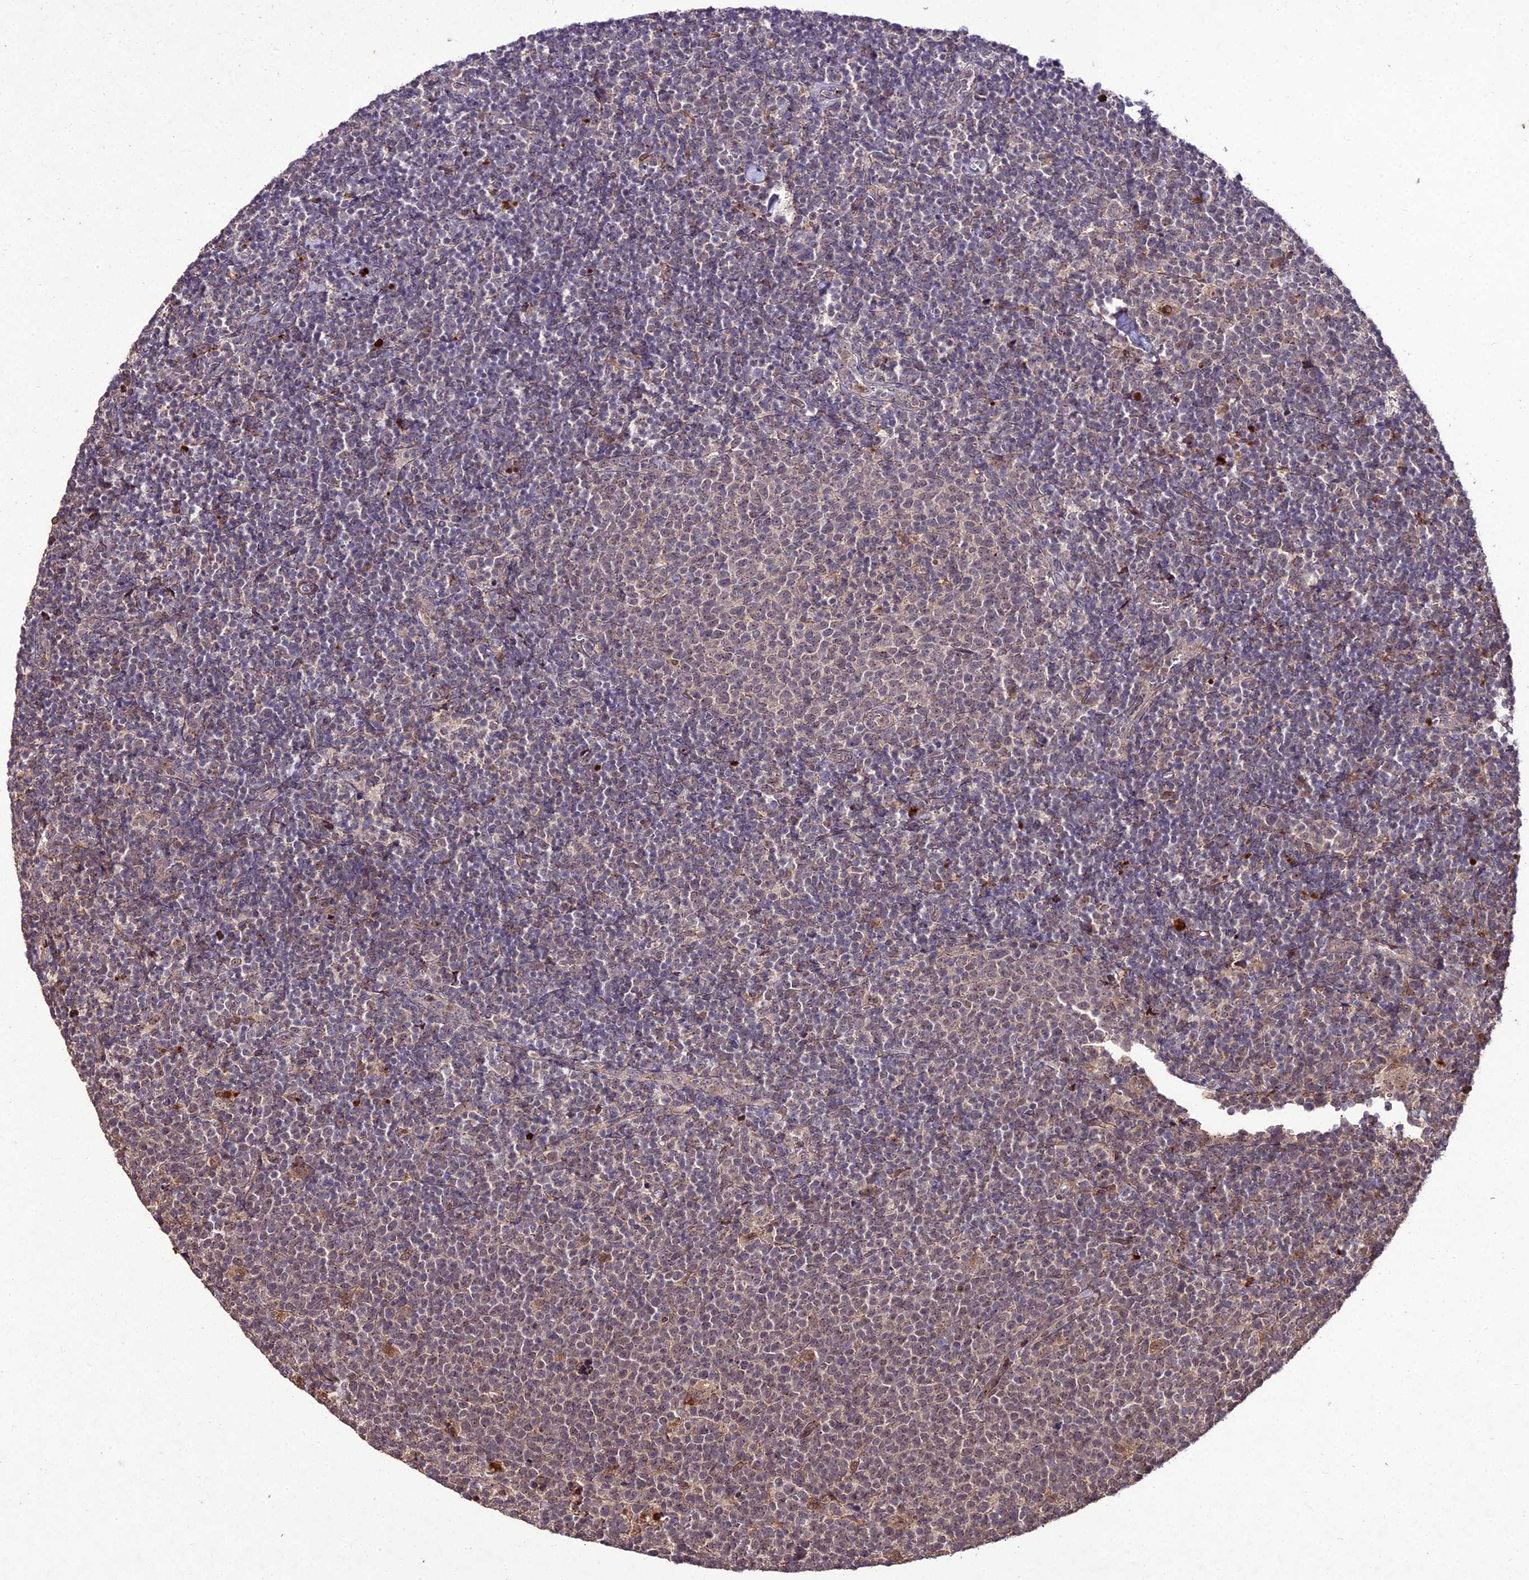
{"staining": {"intensity": "weak", "quantity": "25%-75%", "location": "nuclear"}, "tissue": "lymphoma", "cell_type": "Tumor cells", "image_type": "cancer", "snomed": [{"axis": "morphology", "description": "Malignant lymphoma, non-Hodgkin's type, High grade"}, {"axis": "topography", "description": "Lymph node"}], "caption": "Weak nuclear expression is identified in about 25%-75% of tumor cells in malignant lymphoma, non-Hodgkin's type (high-grade).", "gene": "ZNF766", "patient": {"sex": "male", "age": 61}}